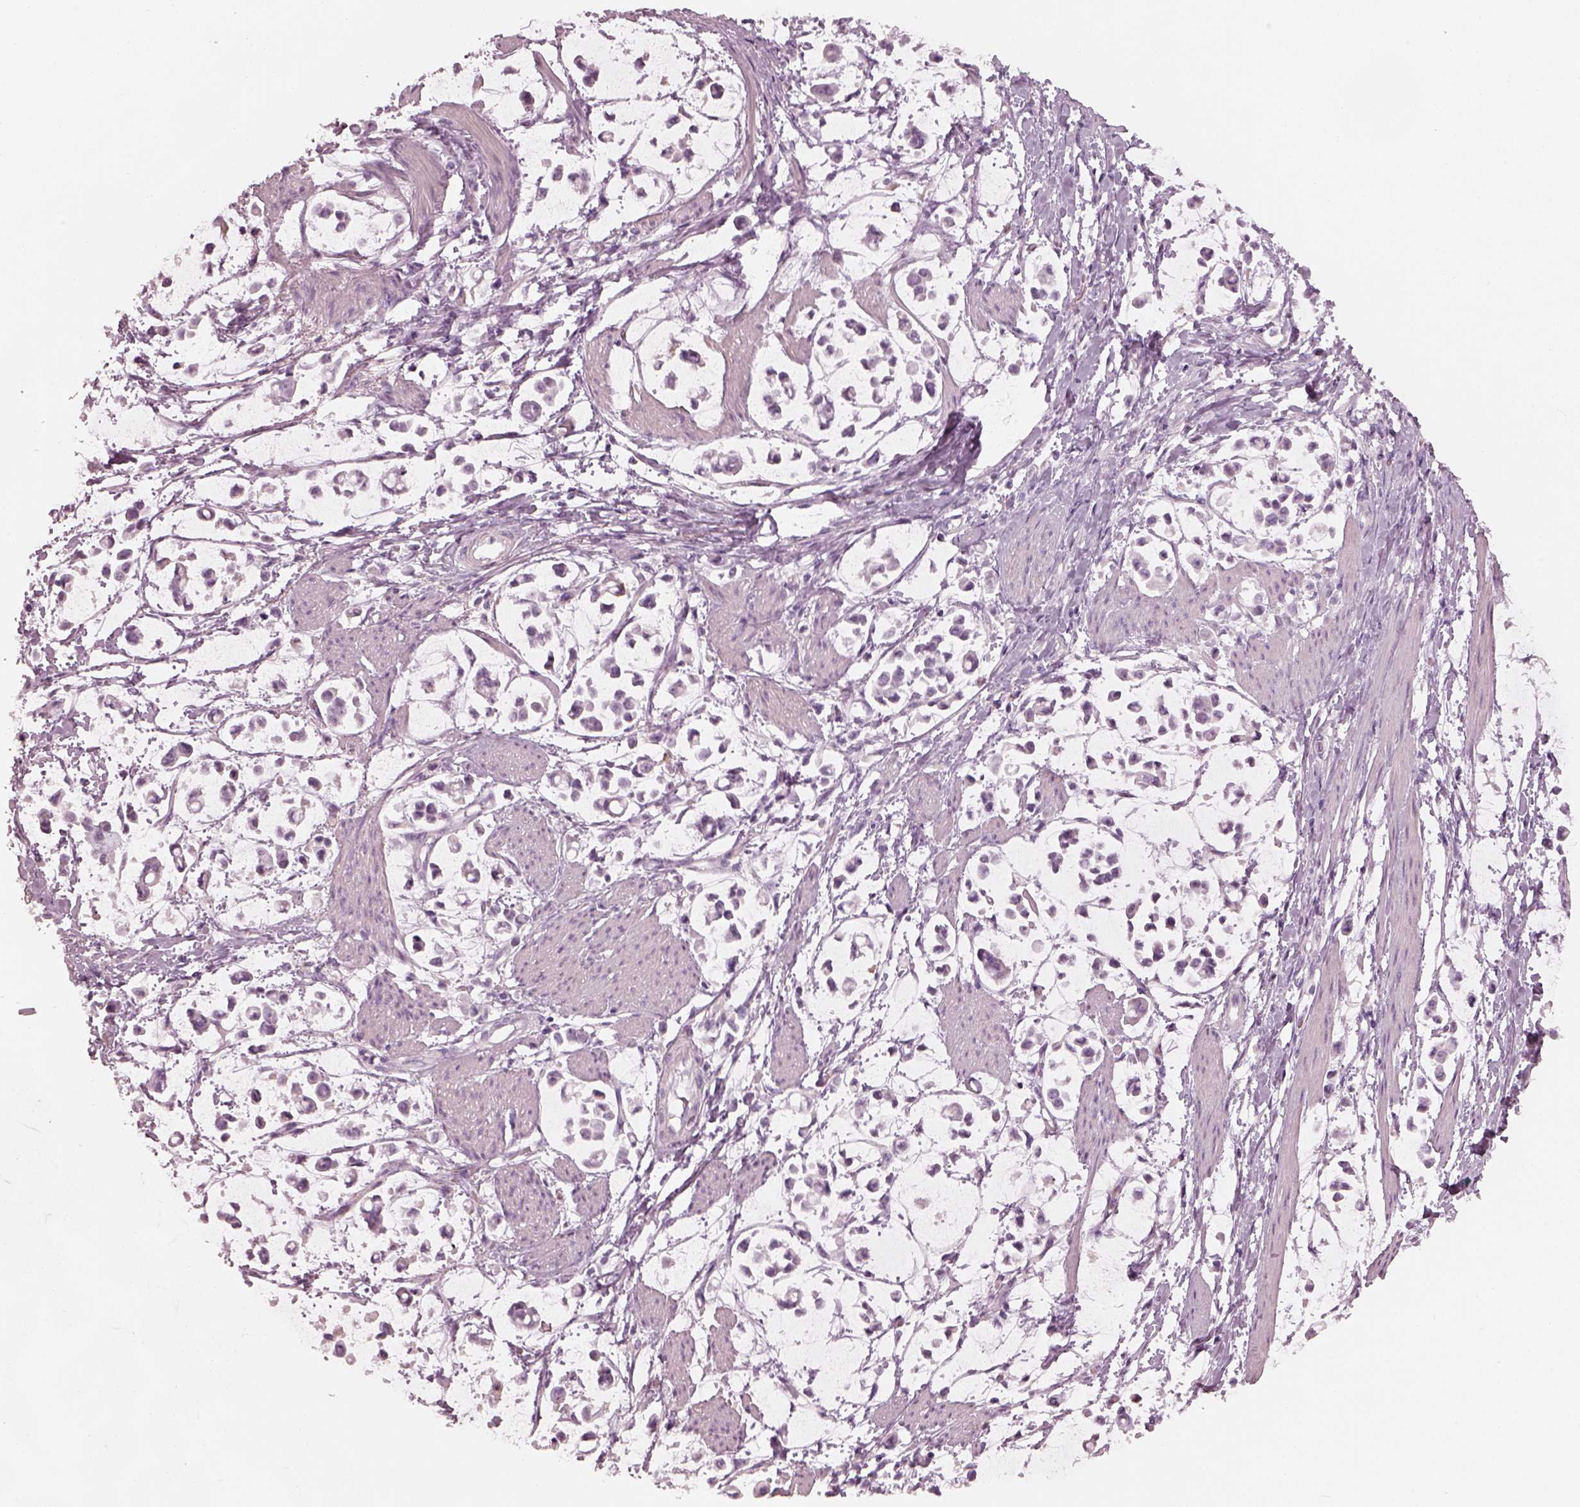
{"staining": {"intensity": "negative", "quantity": "none", "location": "none"}, "tissue": "stomach cancer", "cell_type": "Tumor cells", "image_type": "cancer", "snomed": [{"axis": "morphology", "description": "Adenocarcinoma, NOS"}, {"axis": "topography", "description": "Stomach"}], "caption": "Protein analysis of adenocarcinoma (stomach) displays no significant positivity in tumor cells.", "gene": "RSPH9", "patient": {"sex": "male", "age": 82}}